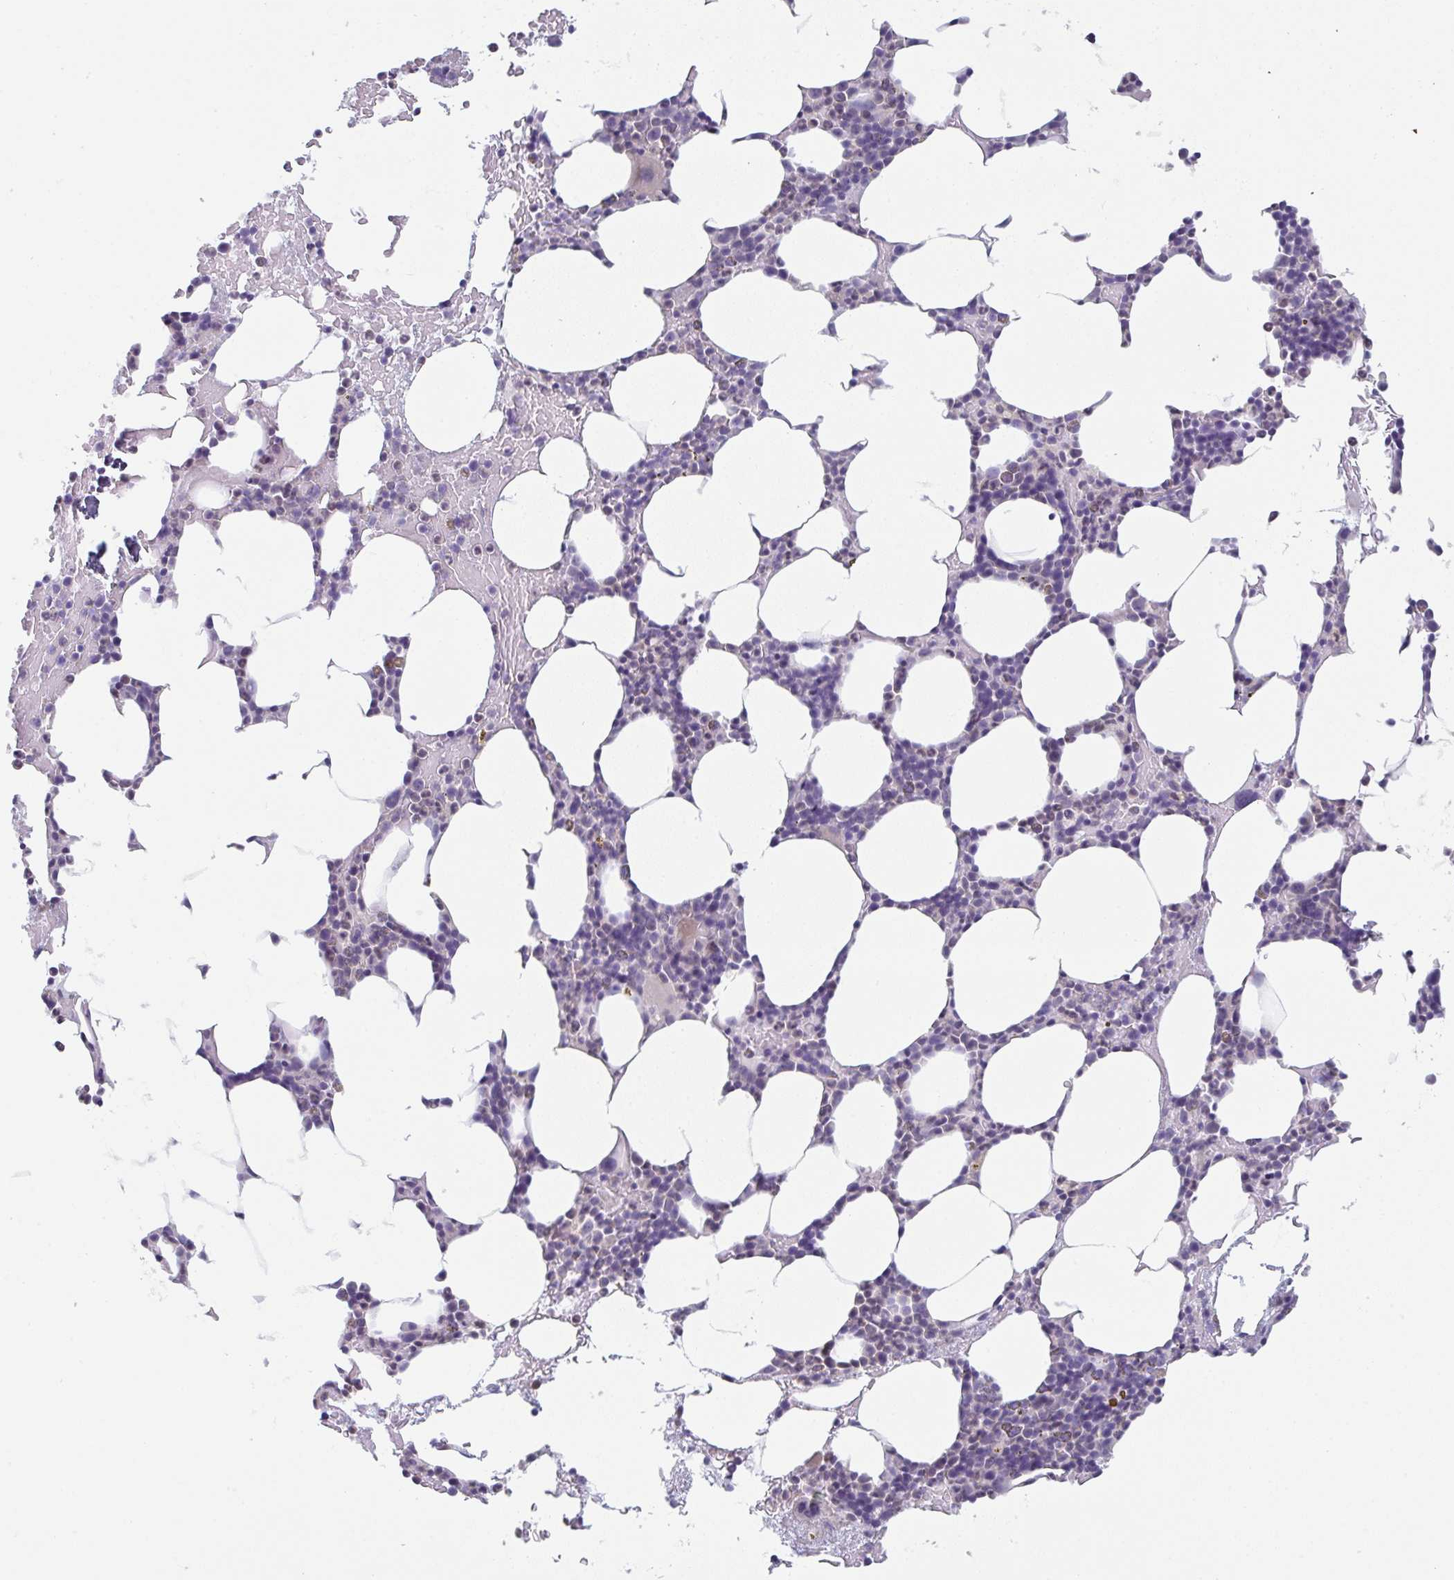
{"staining": {"intensity": "negative", "quantity": "none", "location": "none"}, "tissue": "bone marrow", "cell_type": "Hematopoietic cells", "image_type": "normal", "snomed": [{"axis": "morphology", "description": "Normal tissue, NOS"}, {"axis": "topography", "description": "Bone marrow"}], "caption": "Photomicrograph shows no significant protein staining in hematopoietic cells of benign bone marrow.", "gene": "PTPRD", "patient": {"sex": "female", "age": 62}}